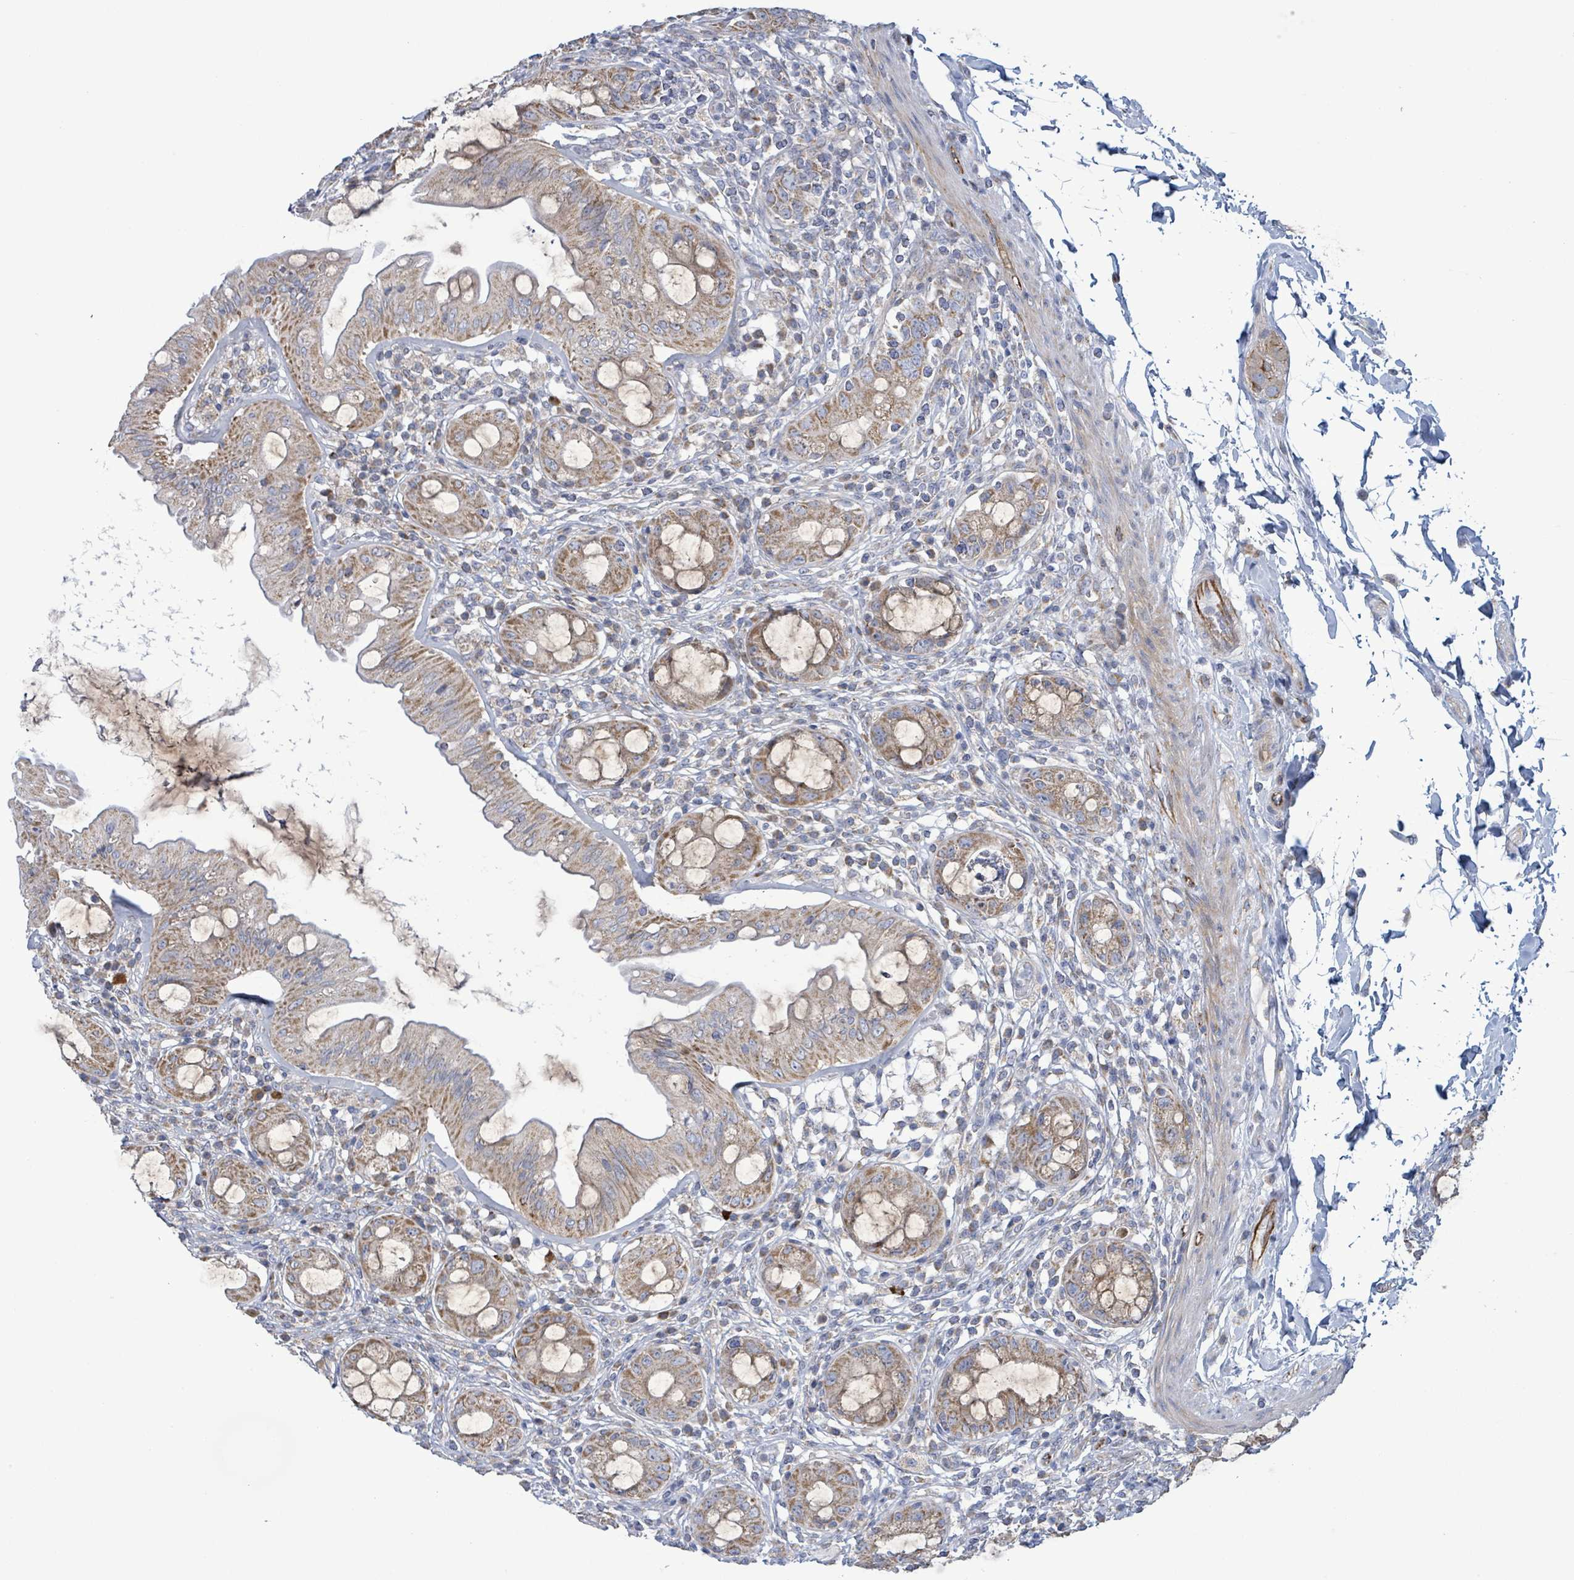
{"staining": {"intensity": "moderate", "quantity": ">75%", "location": "cytoplasmic/membranous"}, "tissue": "rectum", "cell_type": "Glandular cells", "image_type": "normal", "snomed": [{"axis": "morphology", "description": "Normal tissue, NOS"}, {"axis": "topography", "description": "Rectum"}], "caption": "Rectum stained with DAB immunohistochemistry displays medium levels of moderate cytoplasmic/membranous staining in about >75% of glandular cells. (IHC, brightfield microscopy, high magnification).", "gene": "ALG12", "patient": {"sex": "female", "age": 57}}